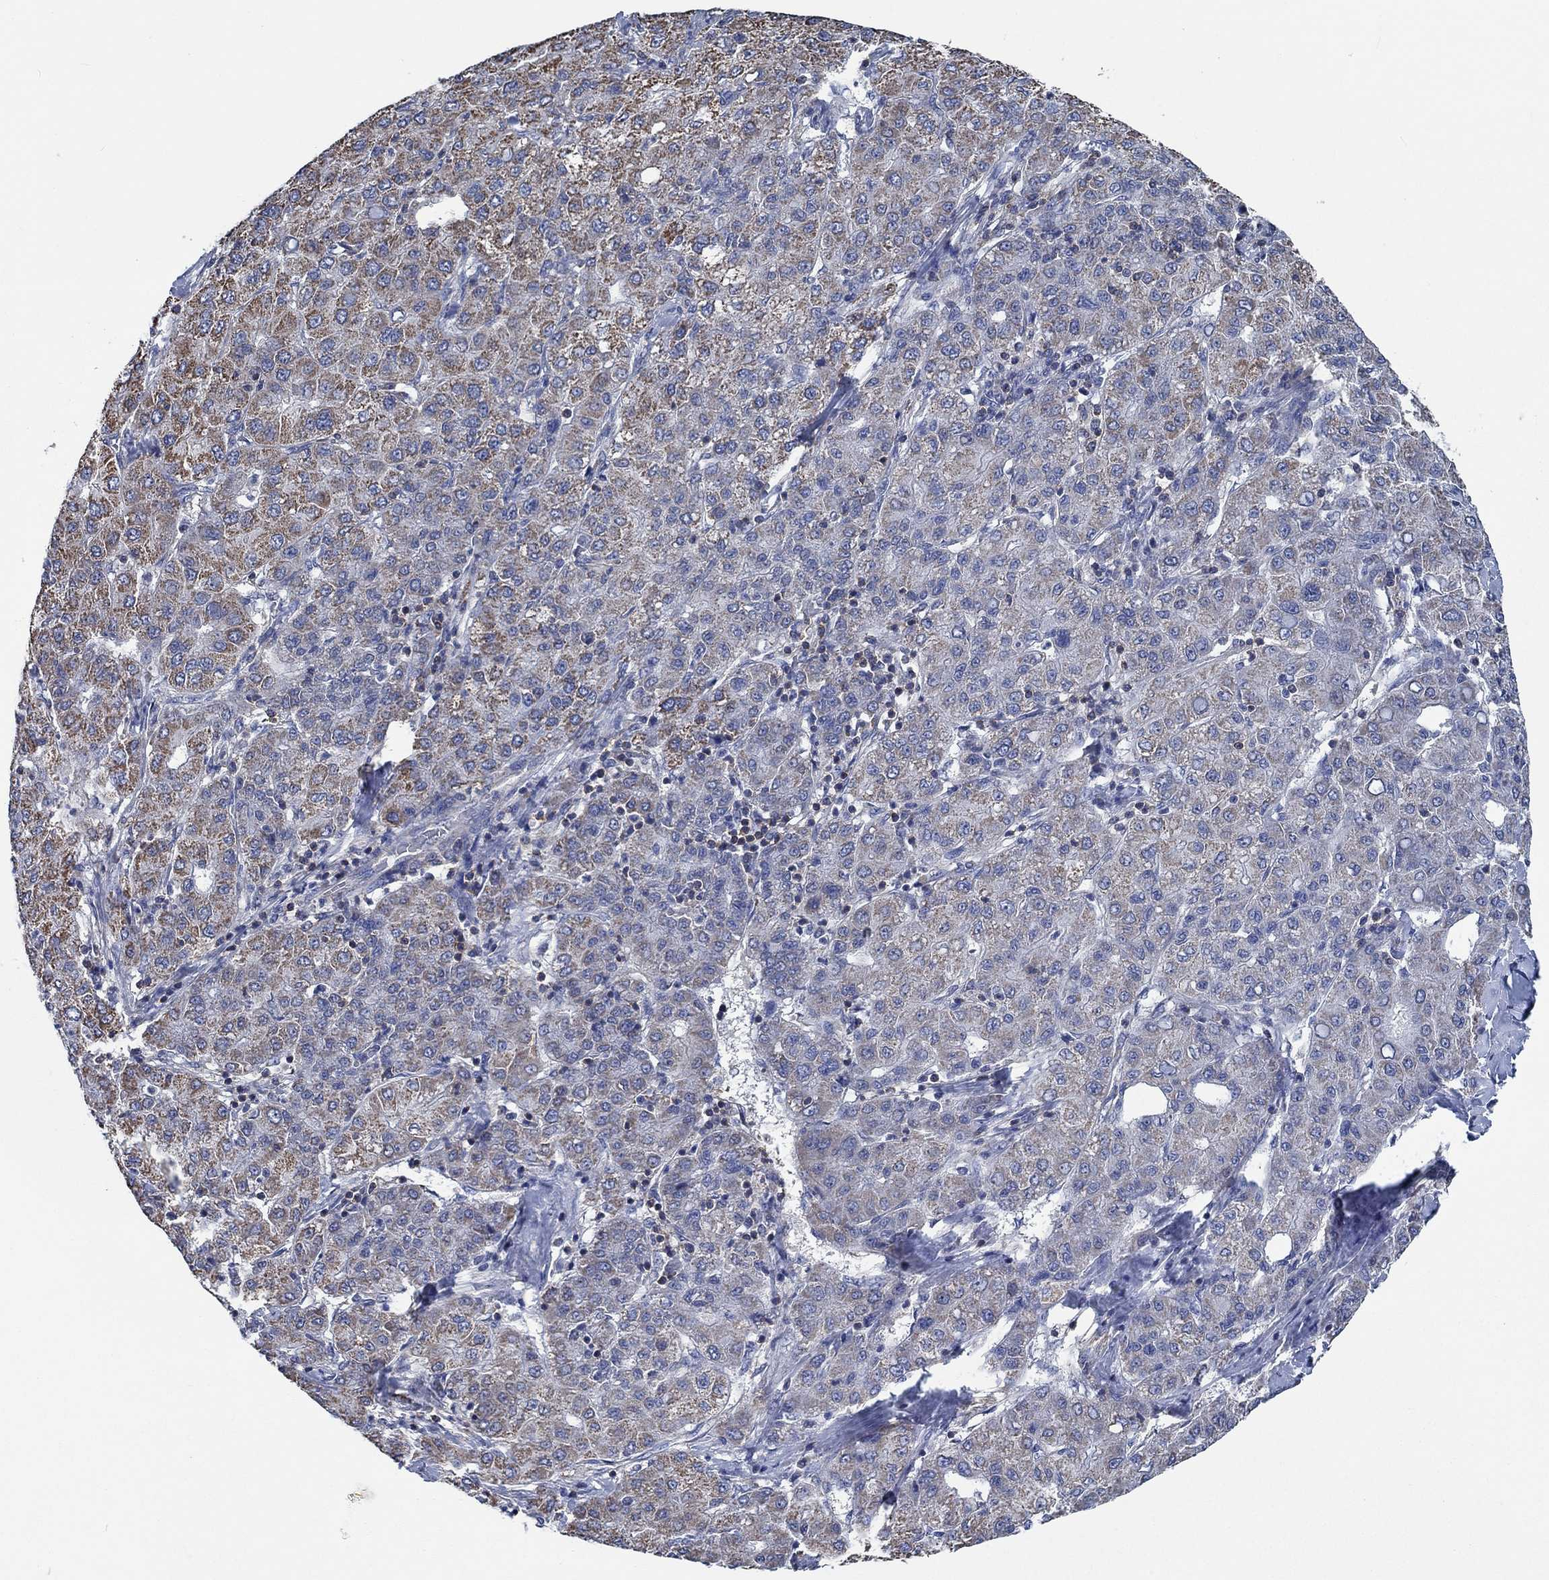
{"staining": {"intensity": "moderate", "quantity": "<25%", "location": "cytoplasmic/membranous"}, "tissue": "liver cancer", "cell_type": "Tumor cells", "image_type": "cancer", "snomed": [{"axis": "morphology", "description": "Carcinoma, Hepatocellular, NOS"}, {"axis": "topography", "description": "Liver"}], "caption": "Protein staining demonstrates moderate cytoplasmic/membranous staining in approximately <25% of tumor cells in hepatocellular carcinoma (liver).", "gene": "STXBP6", "patient": {"sex": "male", "age": 65}}